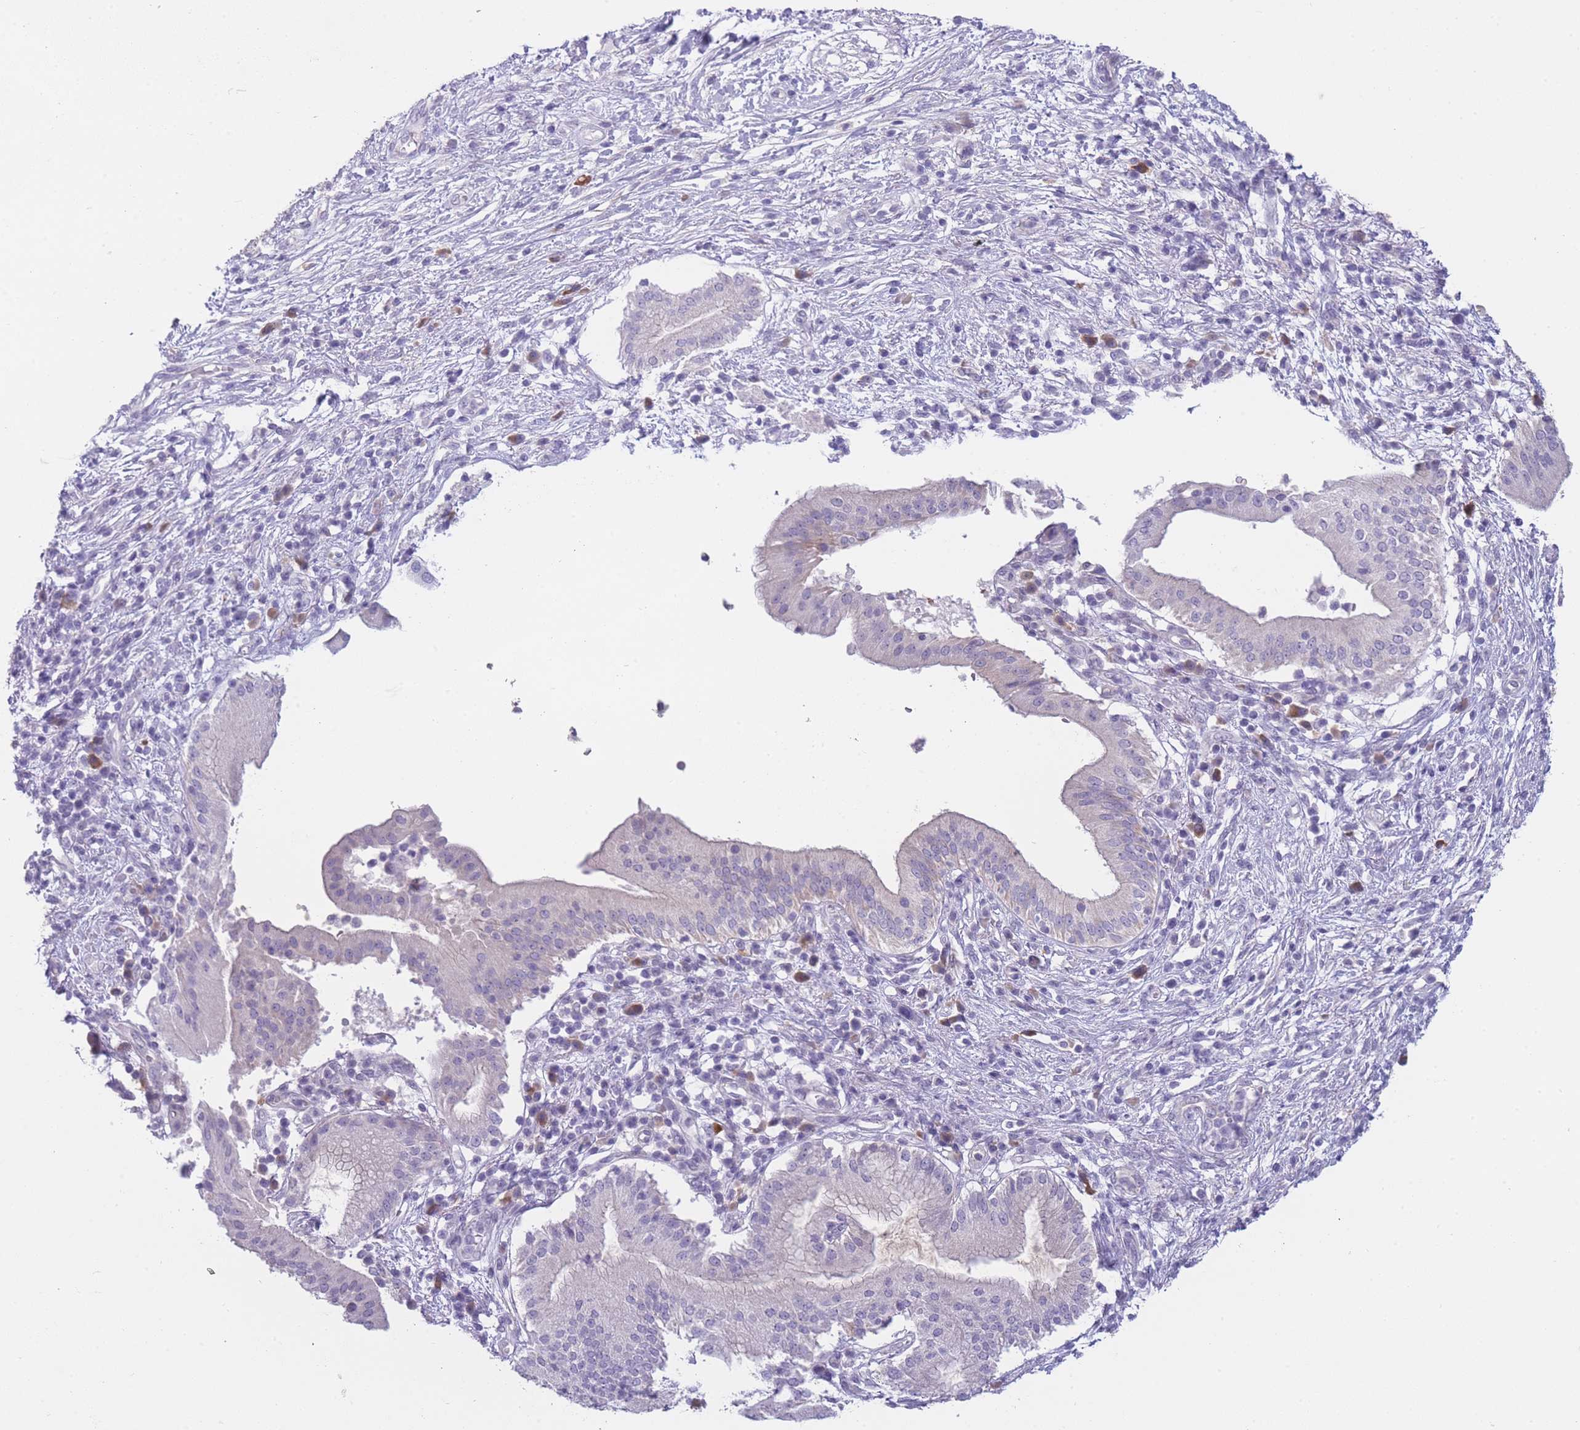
{"staining": {"intensity": "negative", "quantity": "none", "location": "none"}, "tissue": "pancreatic cancer", "cell_type": "Tumor cells", "image_type": "cancer", "snomed": [{"axis": "morphology", "description": "Adenocarcinoma, NOS"}, {"axis": "topography", "description": "Pancreas"}], "caption": "A high-resolution photomicrograph shows immunohistochemistry staining of adenocarcinoma (pancreatic), which shows no significant staining in tumor cells.", "gene": "DCANP1", "patient": {"sex": "male", "age": 68}}